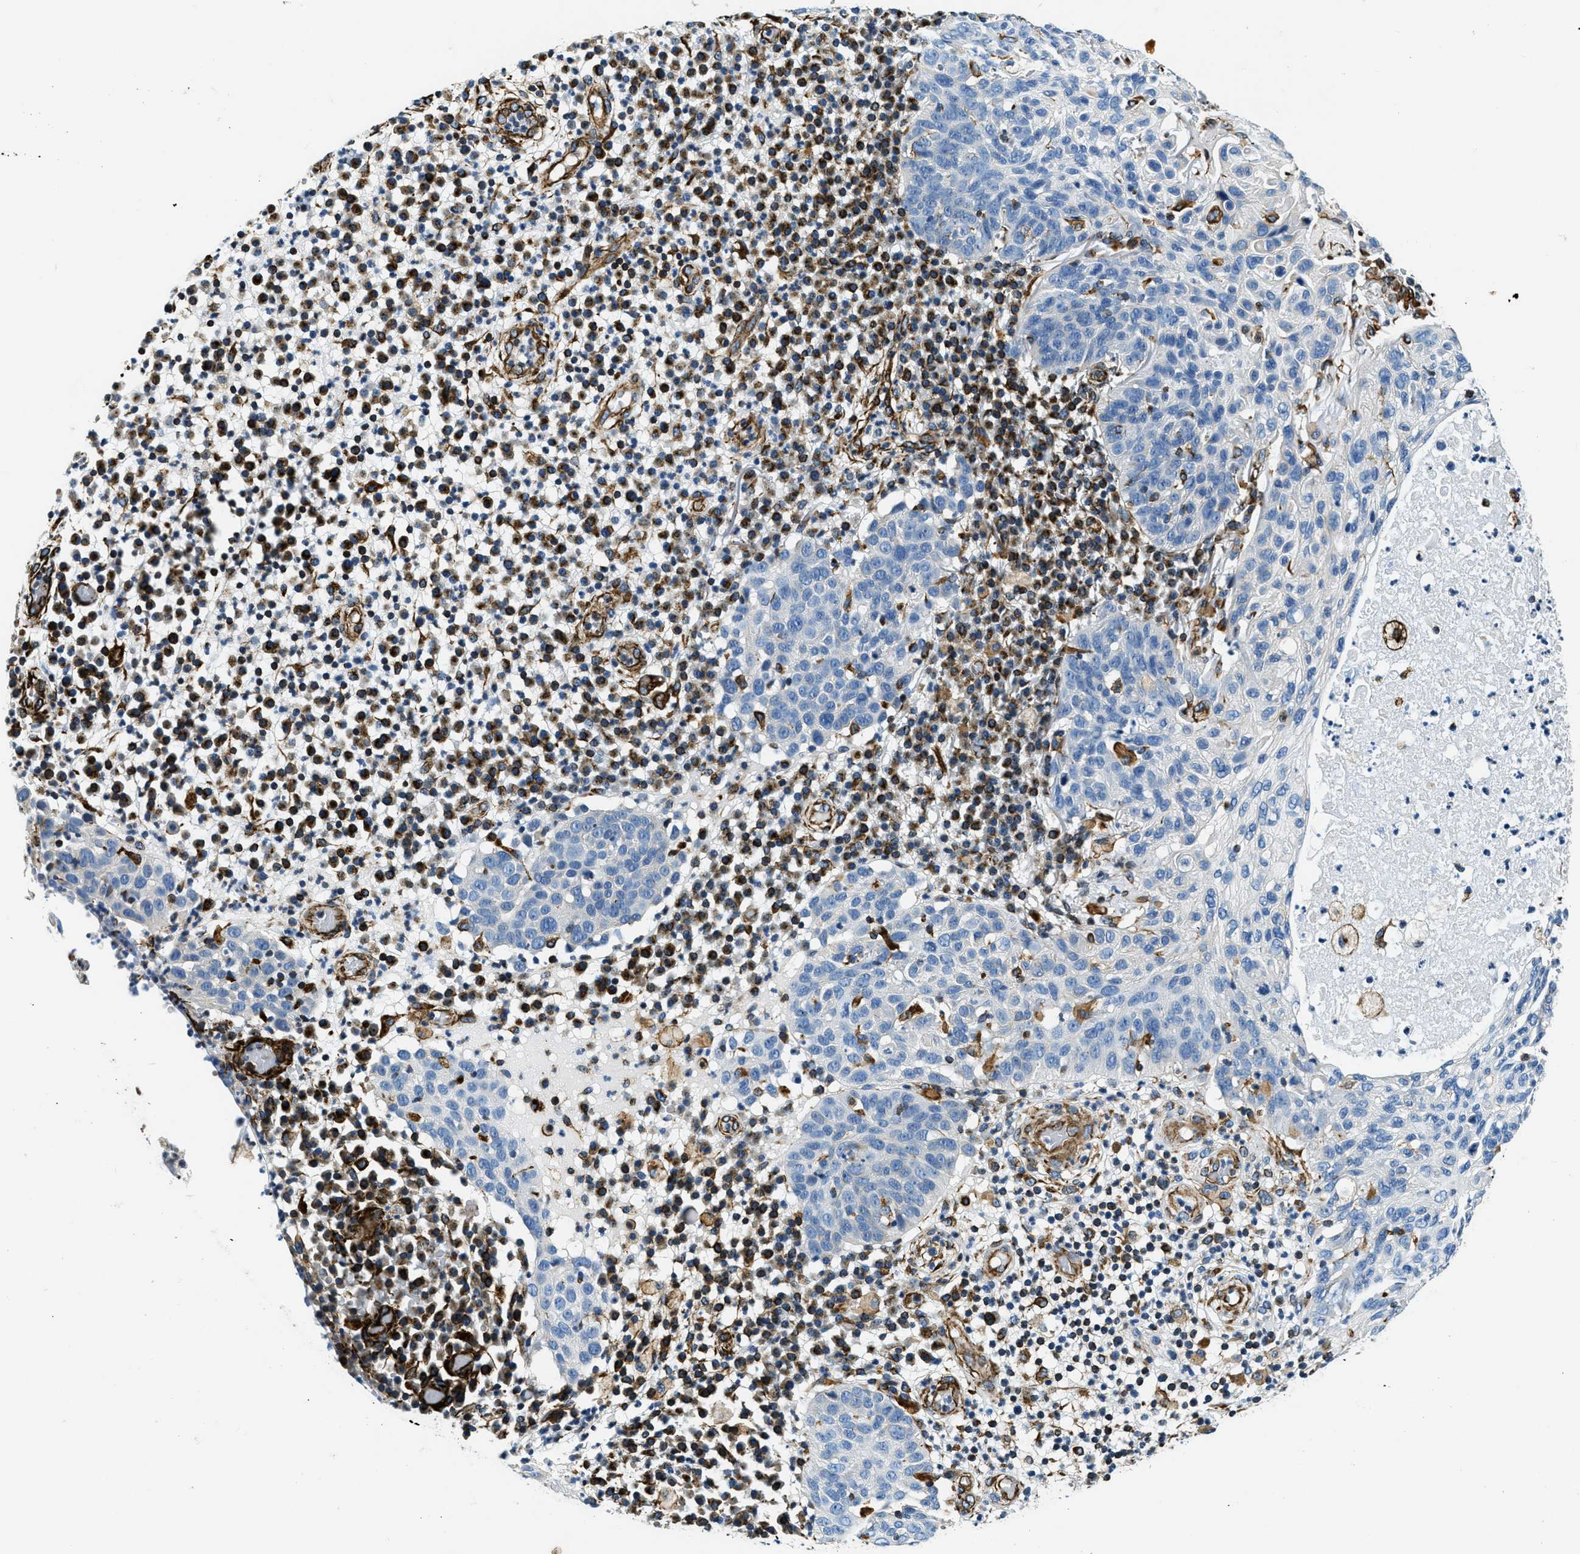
{"staining": {"intensity": "negative", "quantity": "none", "location": "none"}, "tissue": "skin cancer", "cell_type": "Tumor cells", "image_type": "cancer", "snomed": [{"axis": "morphology", "description": "Squamous cell carcinoma in situ, NOS"}, {"axis": "morphology", "description": "Squamous cell carcinoma, NOS"}, {"axis": "topography", "description": "Skin"}], "caption": "Human skin squamous cell carcinoma in situ stained for a protein using immunohistochemistry displays no staining in tumor cells.", "gene": "GNS", "patient": {"sex": "male", "age": 93}}